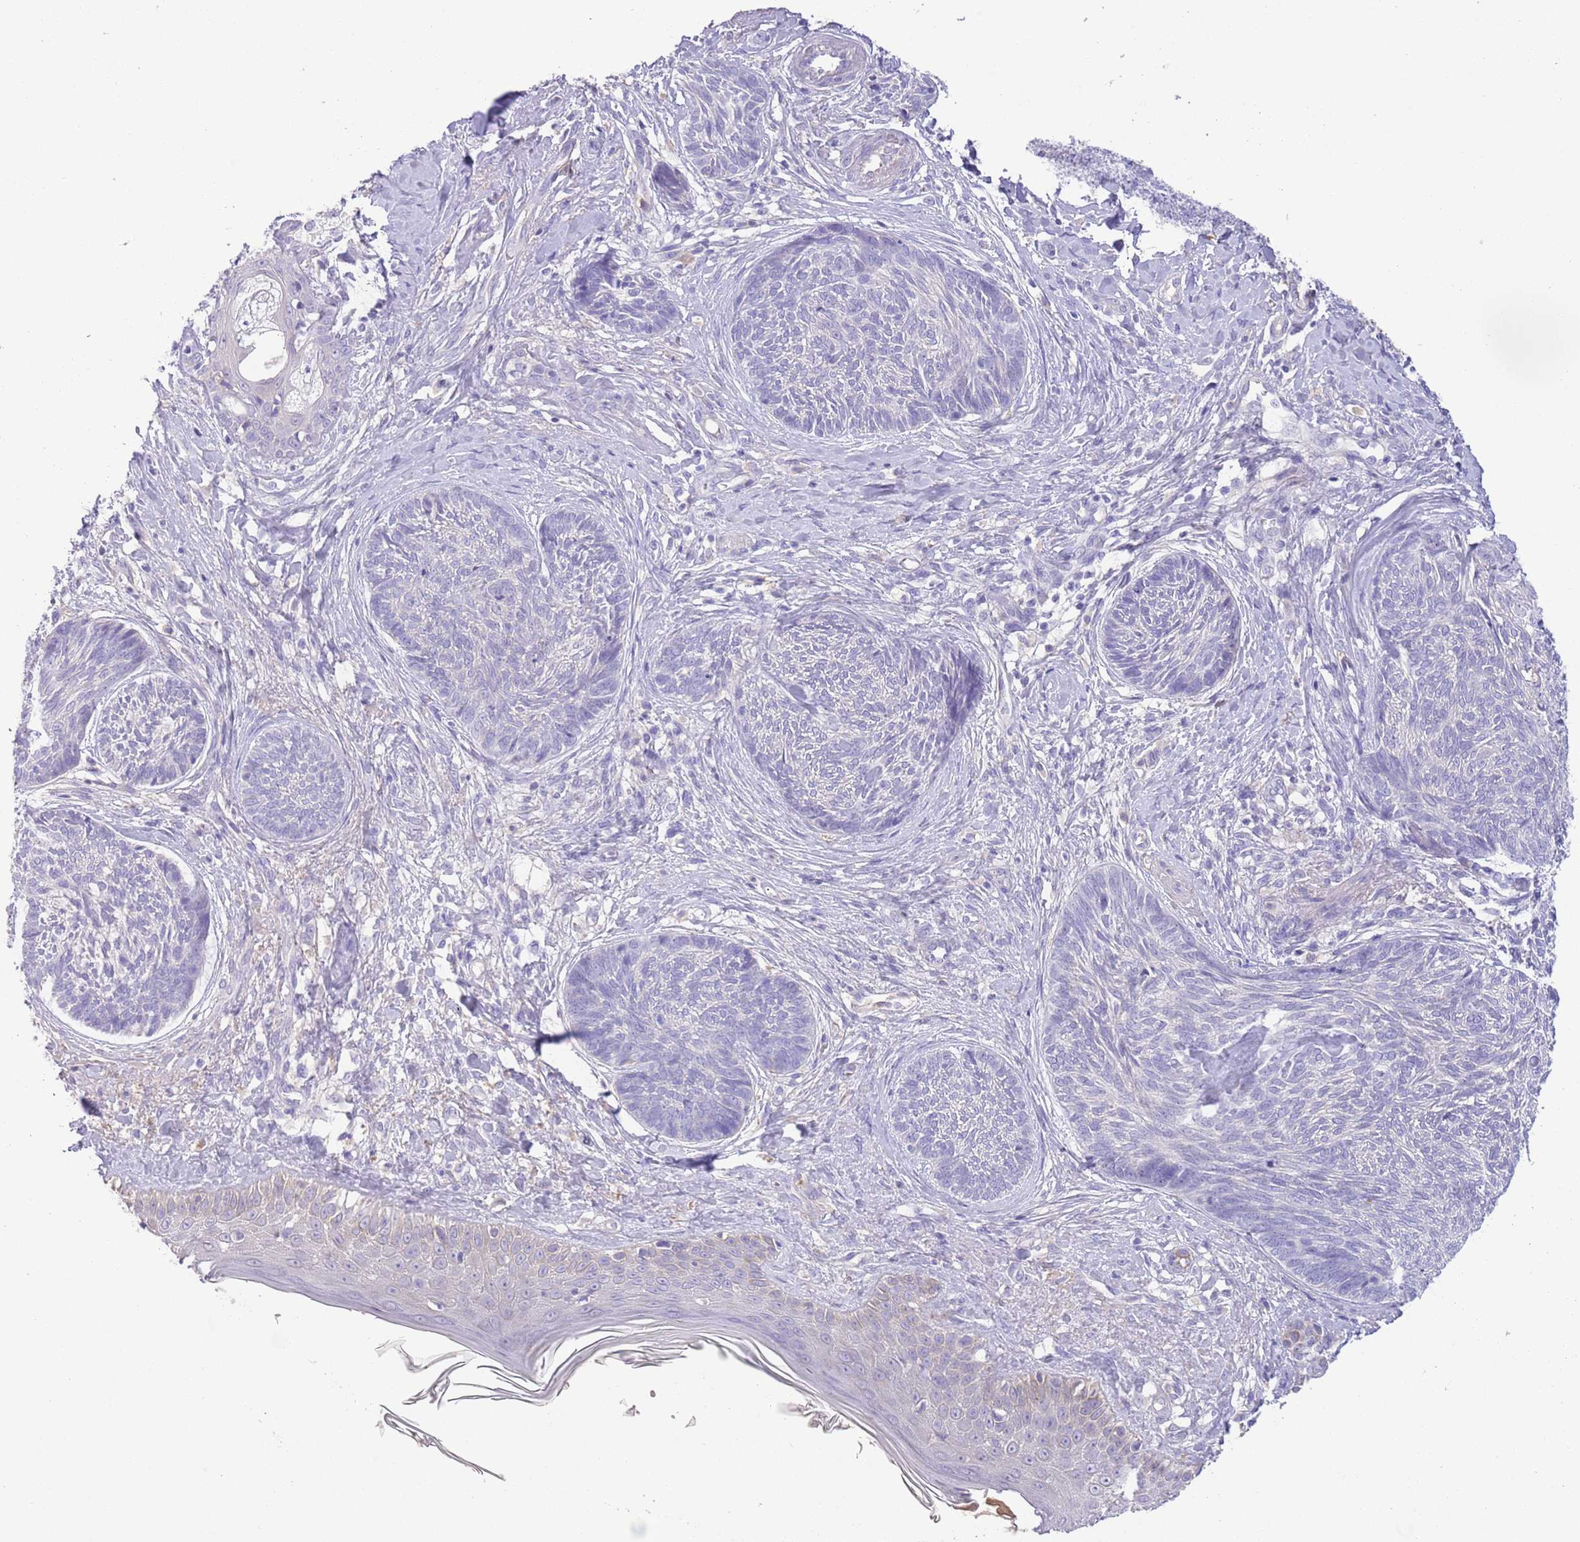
{"staining": {"intensity": "negative", "quantity": "none", "location": "none"}, "tissue": "skin cancer", "cell_type": "Tumor cells", "image_type": "cancer", "snomed": [{"axis": "morphology", "description": "Basal cell carcinoma"}, {"axis": "topography", "description": "Skin"}], "caption": "Immunohistochemistry (IHC) of skin cancer demonstrates no staining in tumor cells. (Stains: DAB (3,3'-diaminobenzidine) IHC with hematoxylin counter stain, Microscopy: brightfield microscopy at high magnification).", "gene": "IGFL4", "patient": {"sex": "male", "age": 73}}